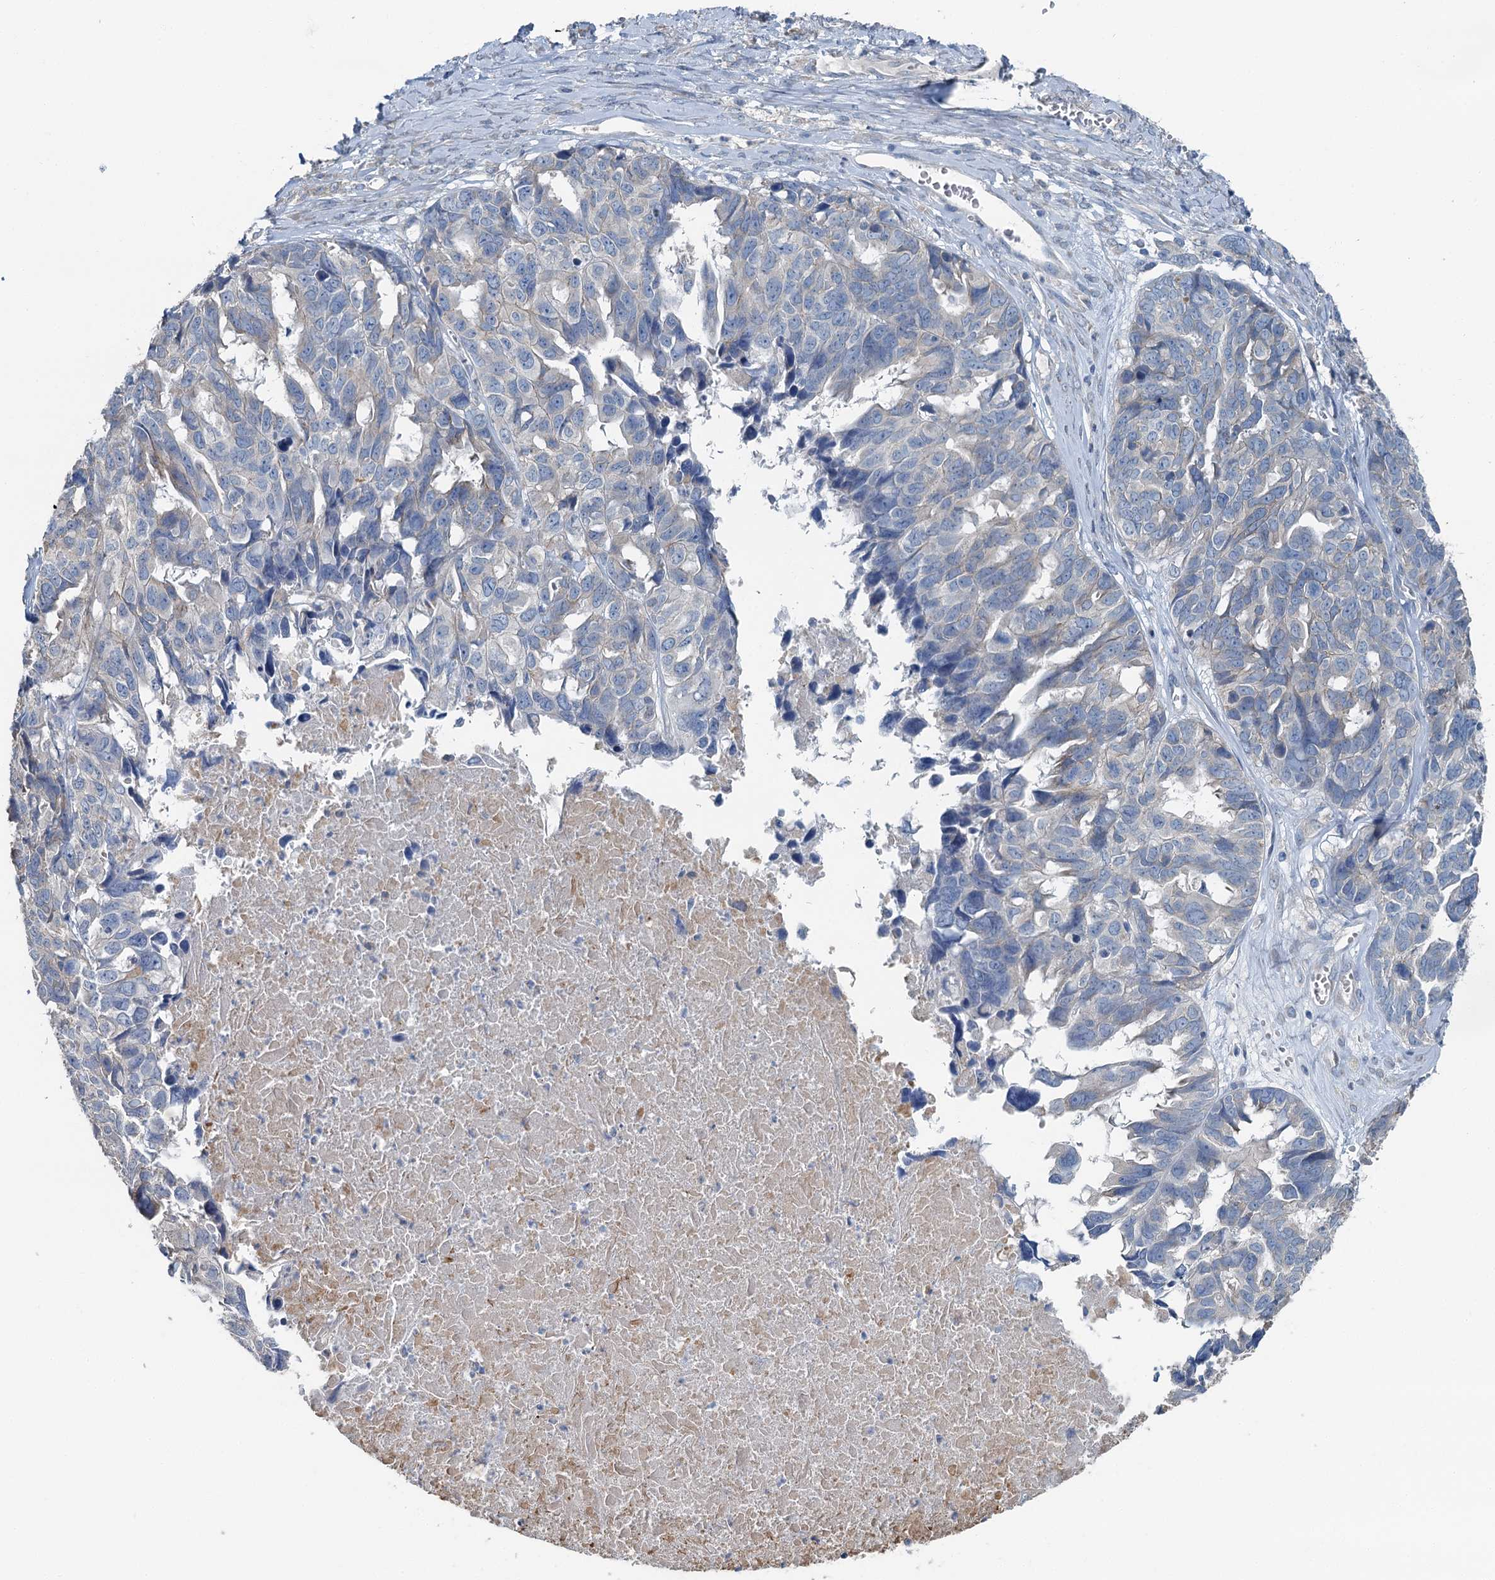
{"staining": {"intensity": "negative", "quantity": "none", "location": "none"}, "tissue": "ovarian cancer", "cell_type": "Tumor cells", "image_type": "cancer", "snomed": [{"axis": "morphology", "description": "Cystadenocarcinoma, serous, NOS"}, {"axis": "topography", "description": "Ovary"}], "caption": "Tumor cells are negative for protein expression in human ovarian cancer (serous cystadenocarcinoma).", "gene": "C6orf120", "patient": {"sex": "female", "age": 79}}